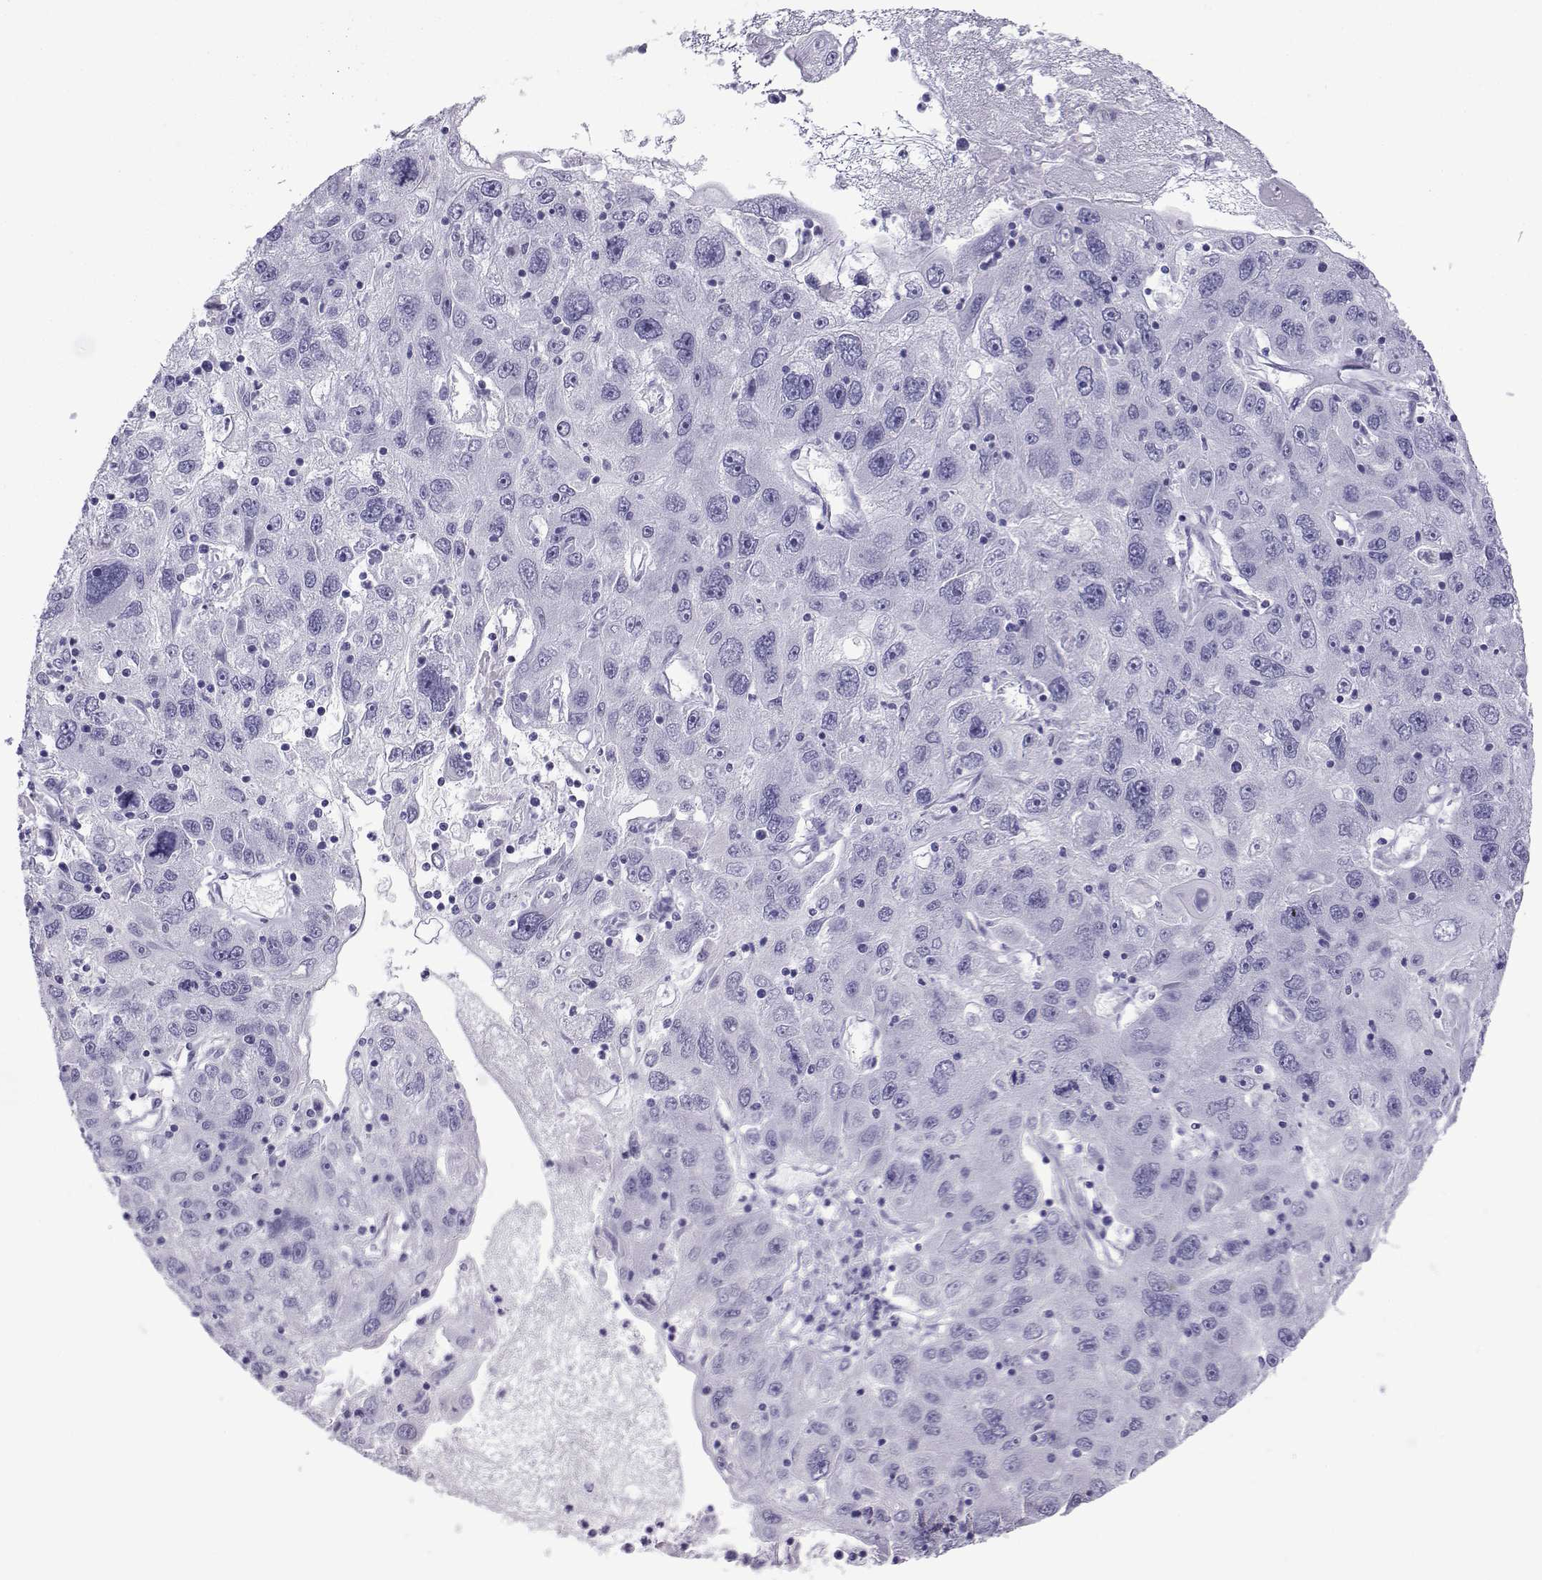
{"staining": {"intensity": "negative", "quantity": "none", "location": "none"}, "tissue": "stomach cancer", "cell_type": "Tumor cells", "image_type": "cancer", "snomed": [{"axis": "morphology", "description": "Adenocarcinoma, NOS"}, {"axis": "topography", "description": "Stomach"}], "caption": "High magnification brightfield microscopy of stomach cancer stained with DAB (brown) and counterstained with hematoxylin (blue): tumor cells show no significant positivity.", "gene": "TRIM46", "patient": {"sex": "male", "age": 56}}